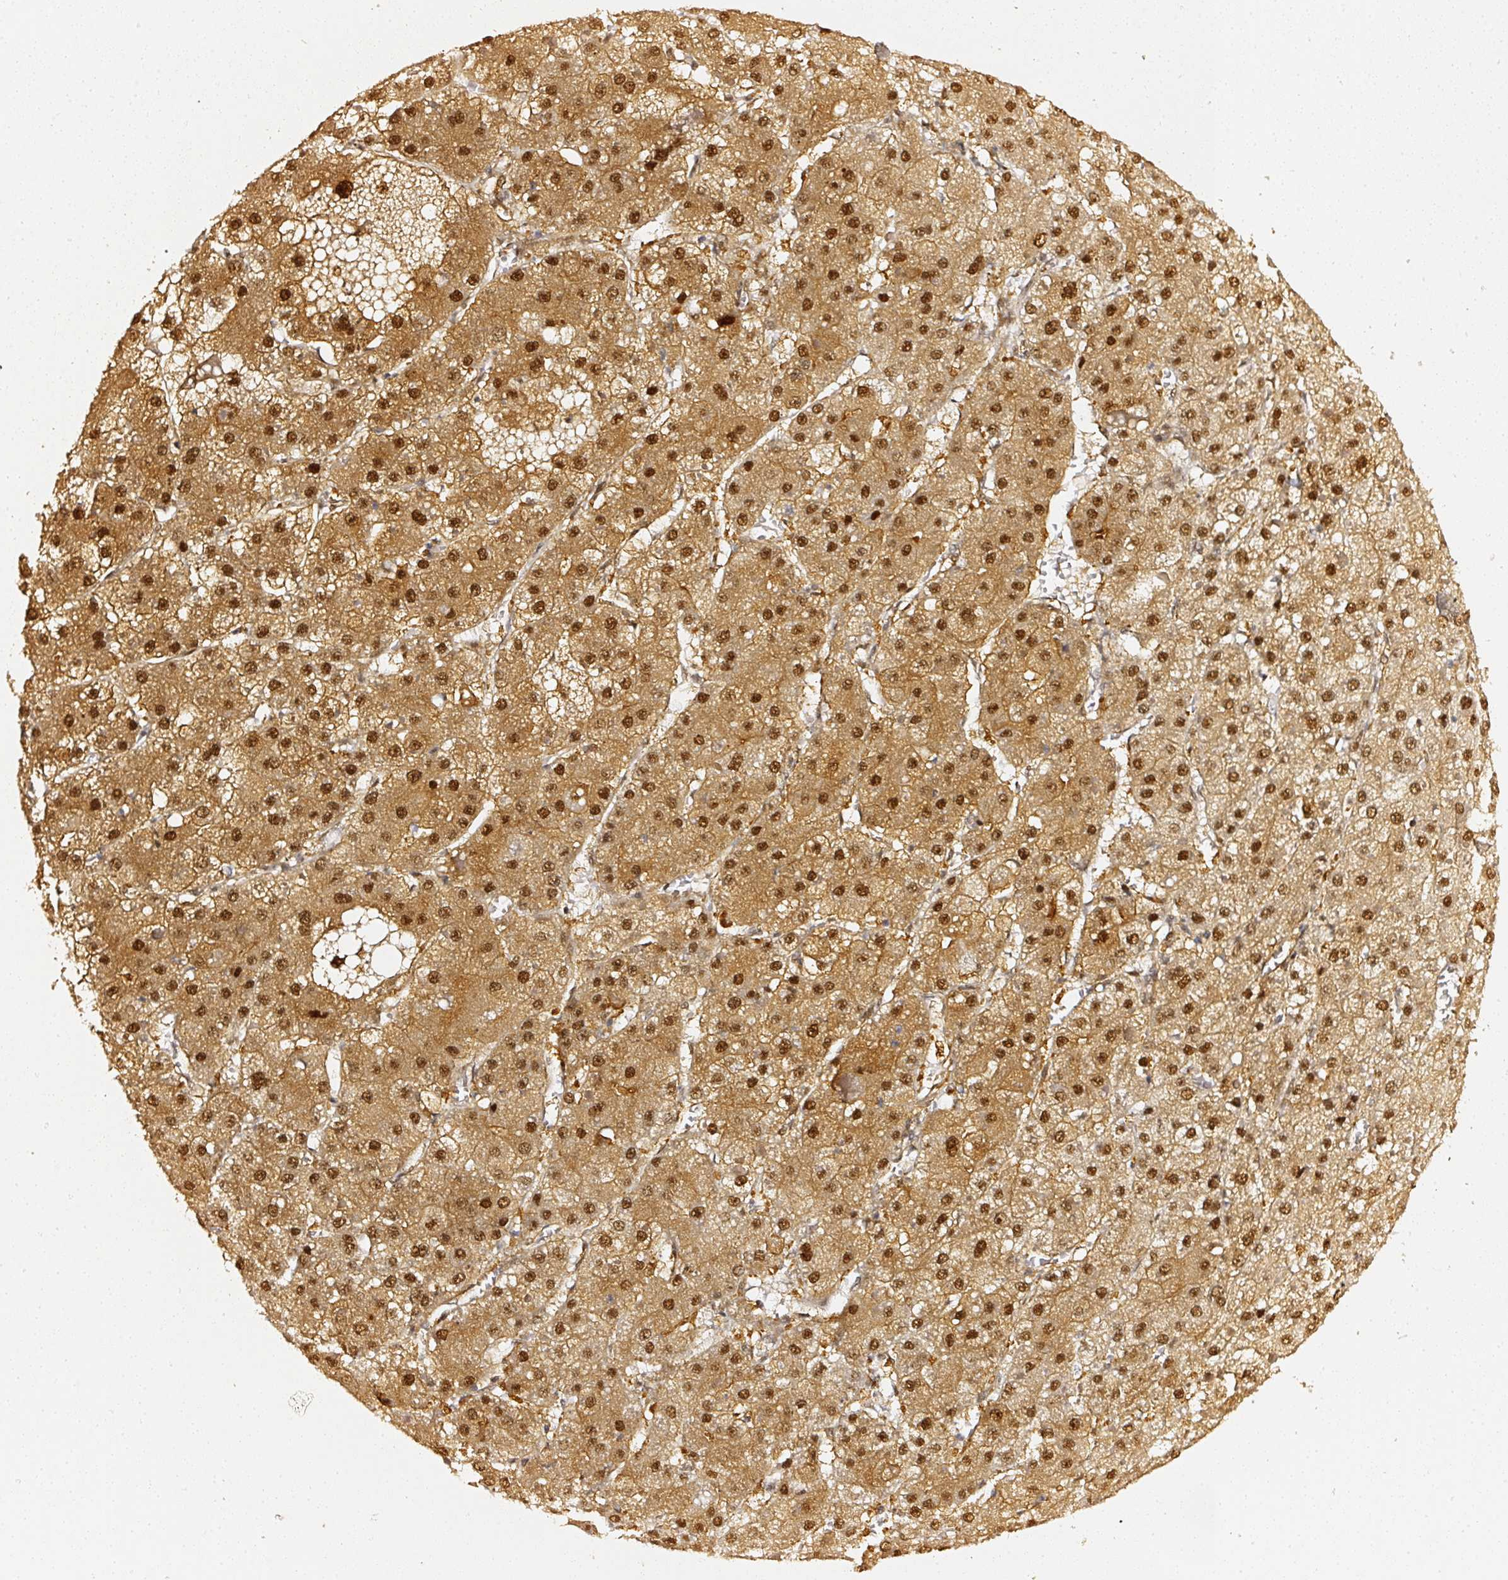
{"staining": {"intensity": "strong", "quantity": ">75%", "location": "cytoplasmic/membranous,nuclear"}, "tissue": "liver cancer", "cell_type": "Tumor cells", "image_type": "cancer", "snomed": [{"axis": "morphology", "description": "Carcinoma, Hepatocellular, NOS"}, {"axis": "topography", "description": "Liver"}], "caption": "Liver cancer stained with a protein marker reveals strong staining in tumor cells.", "gene": "PSMD1", "patient": {"sex": "female", "age": 73}}